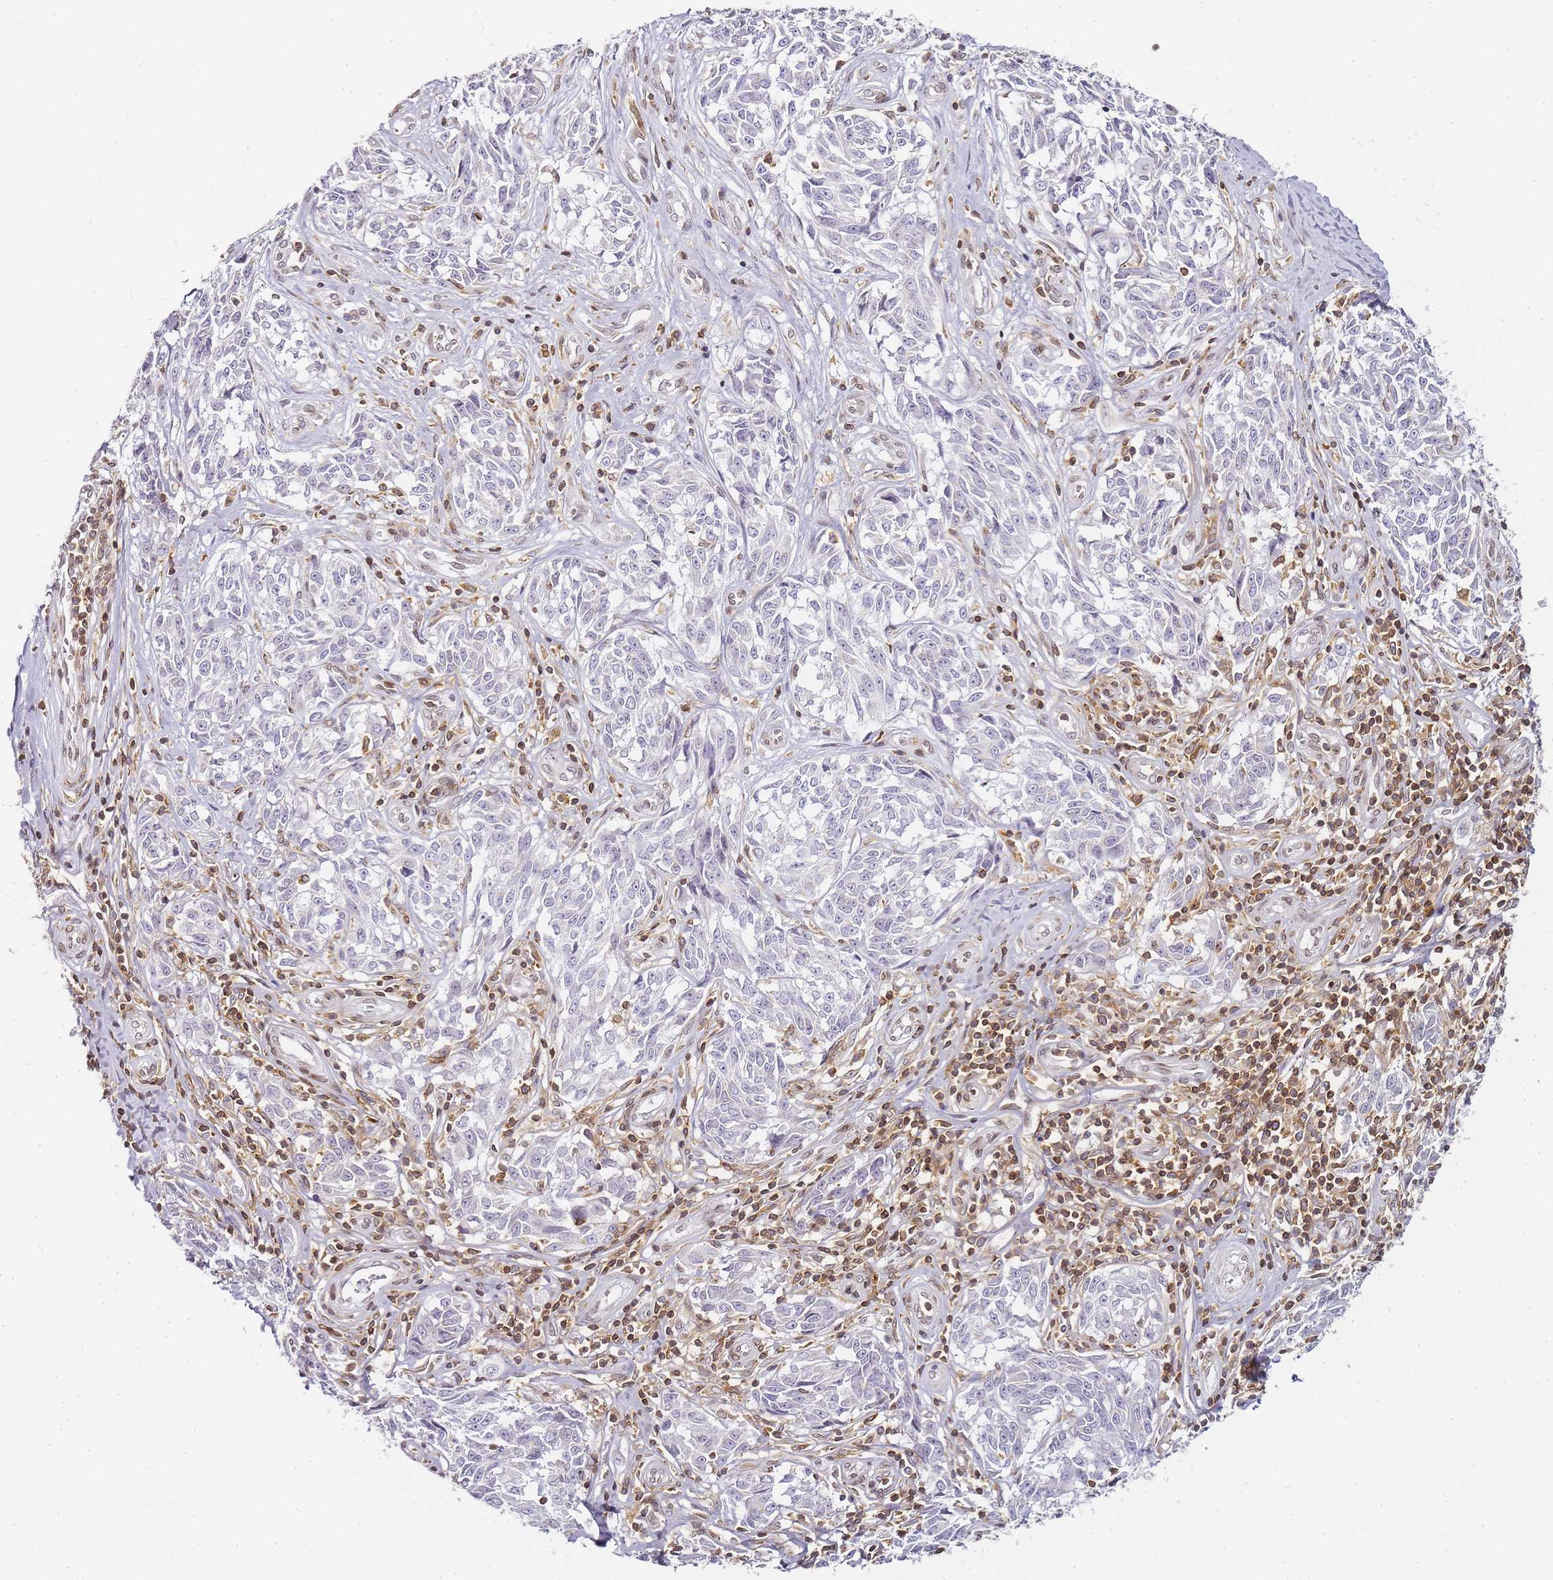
{"staining": {"intensity": "negative", "quantity": "none", "location": "none"}, "tissue": "melanoma", "cell_type": "Tumor cells", "image_type": "cancer", "snomed": [{"axis": "morphology", "description": "Normal tissue, NOS"}, {"axis": "morphology", "description": "Malignant melanoma, NOS"}, {"axis": "topography", "description": "Skin"}], "caption": "Immunohistochemistry (IHC) photomicrograph of human melanoma stained for a protein (brown), which displays no positivity in tumor cells. (DAB (3,3'-diaminobenzidine) immunohistochemistry (IHC) visualized using brightfield microscopy, high magnification).", "gene": "JAKMIP1", "patient": {"sex": "female", "age": 64}}